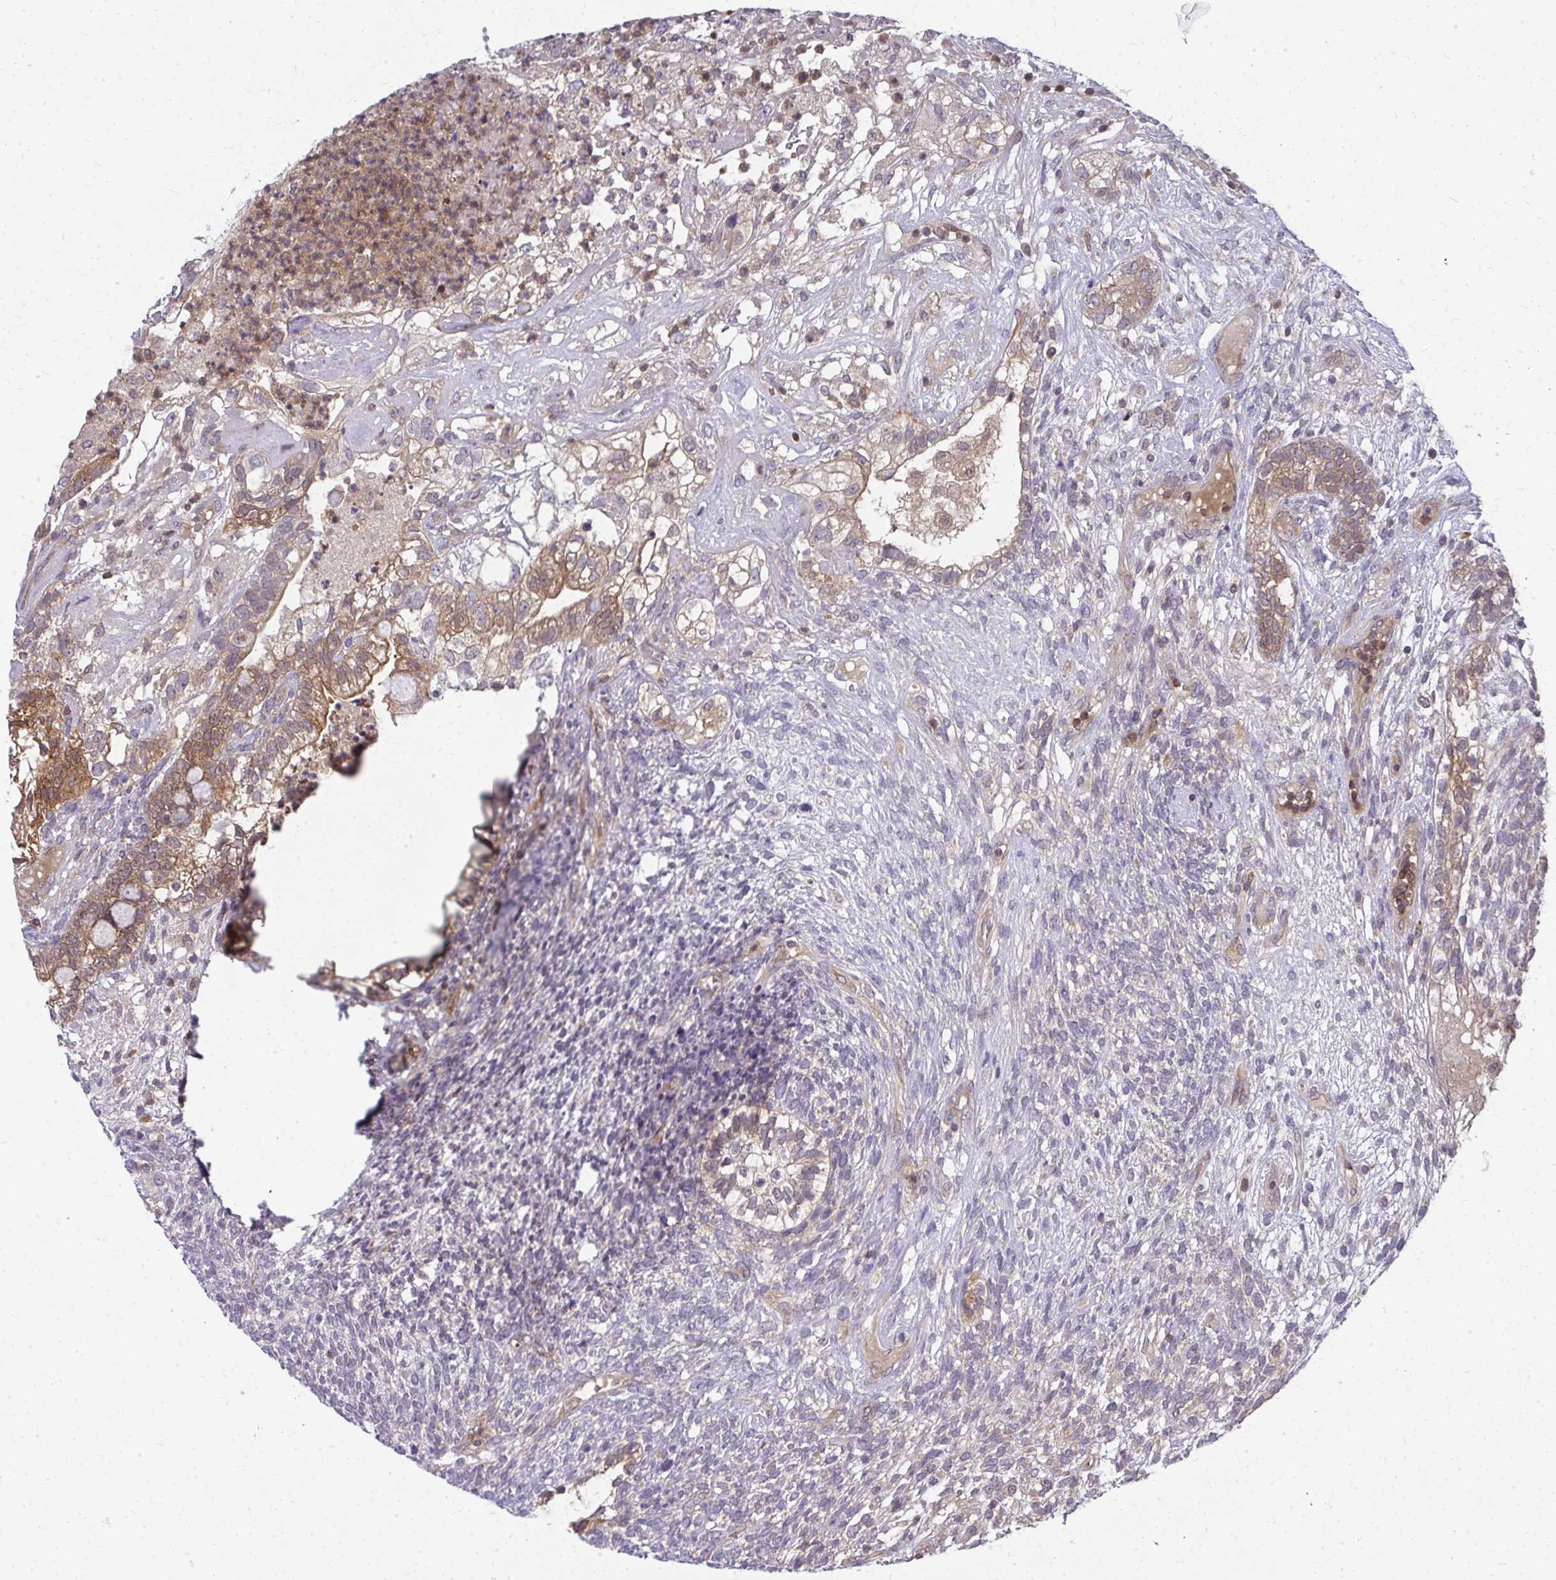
{"staining": {"intensity": "moderate", "quantity": ">75%", "location": "cytoplasmic/membranous"}, "tissue": "testis cancer", "cell_type": "Tumor cells", "image_type": "cancer", "snomed": [{"axis": "morphology", "description": "Seminoma, NOS"}, {"axis": "morphology", "description": "Carcinoma, Embryonal, NOS"}, {"axis": "topography", "description": "Testis"}], "caption": "The photomicrograph exhibits staining of testis cancer (embryonal carcinoma), revealing moderate cytoplasmic/membranous protein staining (brown color) within tumor cells.", "gene": "HDHD2", "patient": {"sex": "male", "age": 41}}